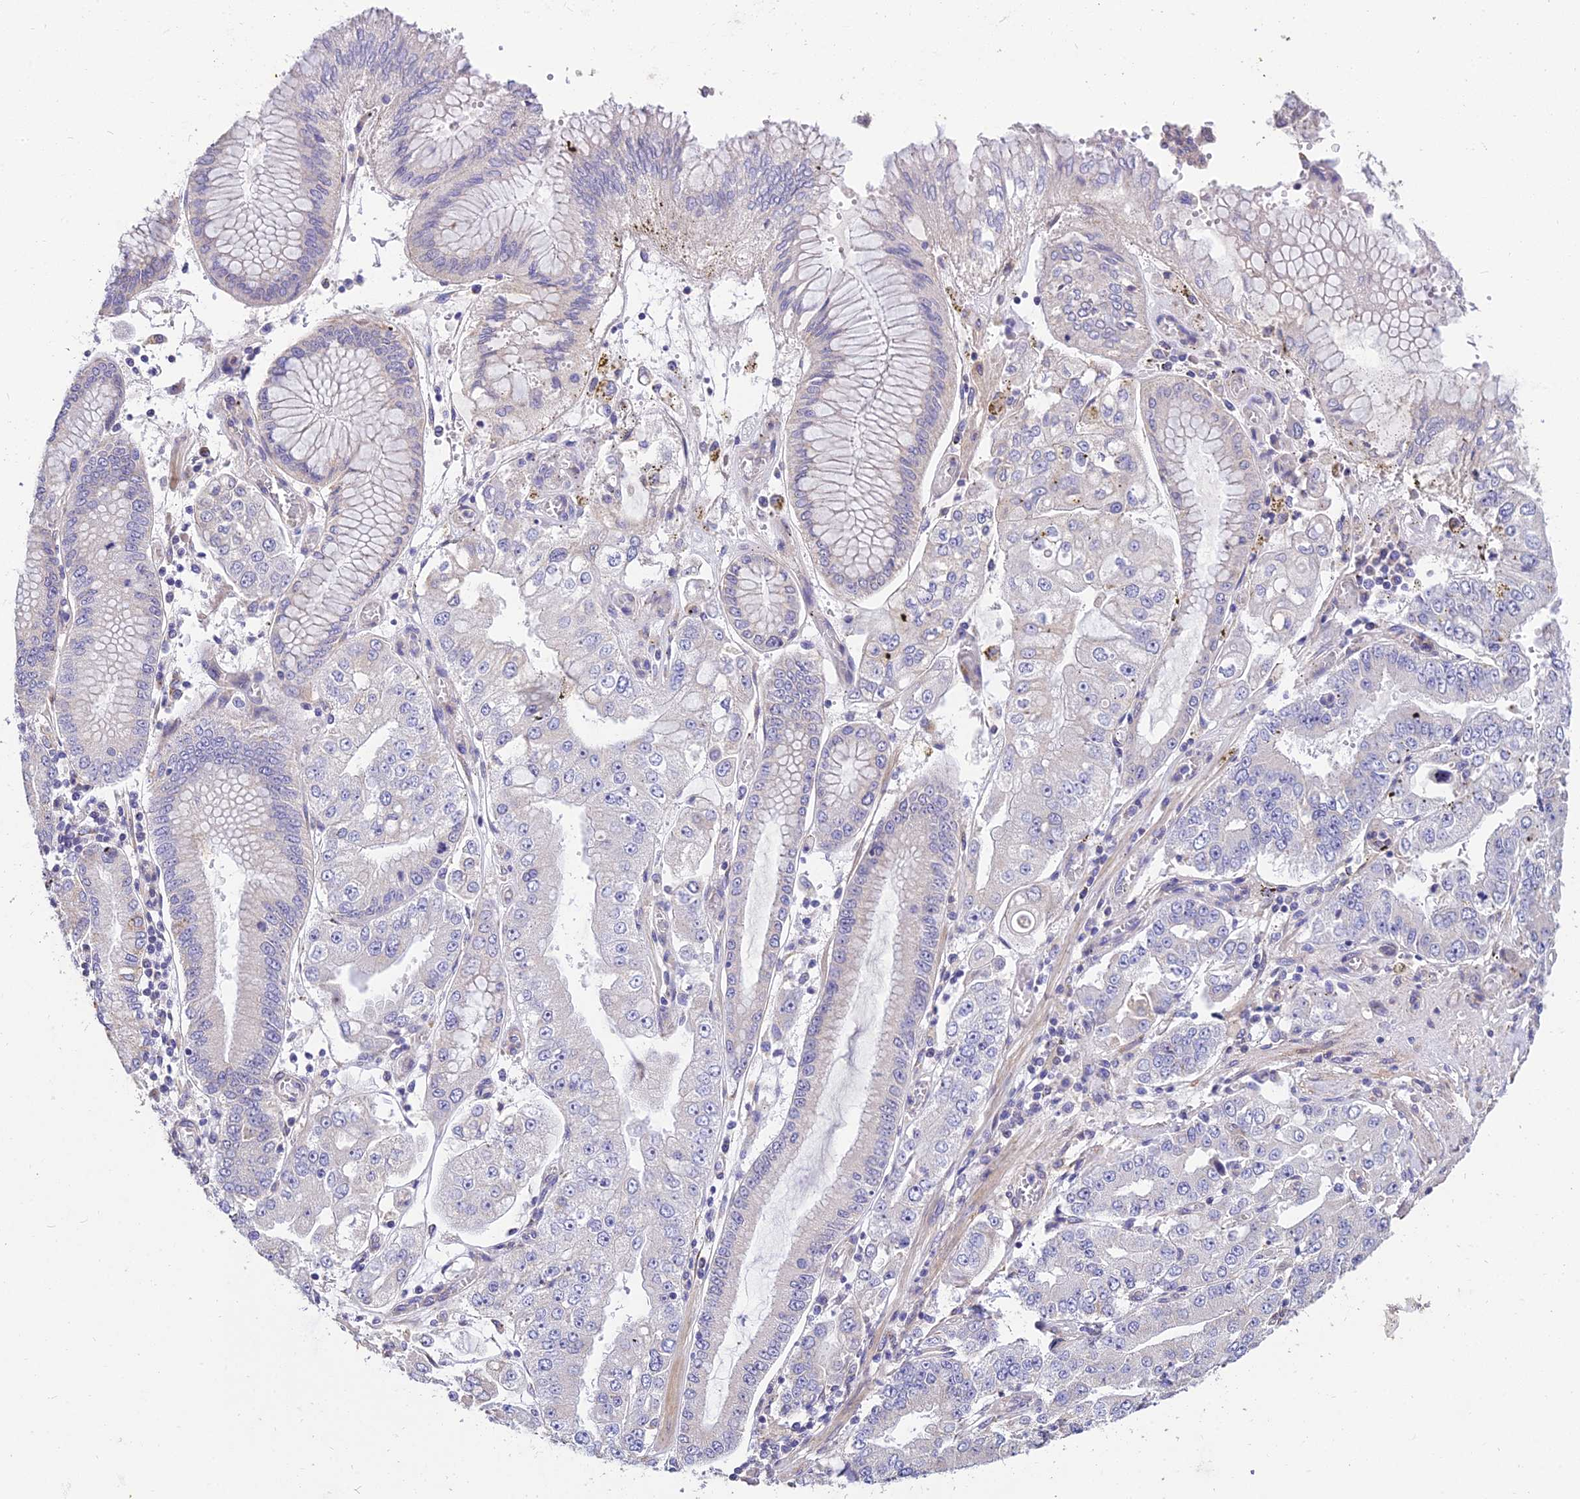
{"staining": {"intensity": "negative", "quantity": "none", "location": "none"}, "tissue": "stomach cancer", "cell_type": "Tumor cells", "image_type": "cancer", "snomed": [{"axis": "morphology", "description": "Adenocarcinoma, NOS"}, {"axis": "topography", "description": "Stomach"}], "caption": "IHC photomicrograph of neoplastic tissue: human stomach cancer stained with DAB (3,3'-diaminobenzidine) reveals no significant protein staining in tumor cells. The staining is performed using DAB brown chromogen with nuclei counter-stained in using hematoxylin.", "gene": "ARL8B", "patient": {"sex": "male", "age": 76}}